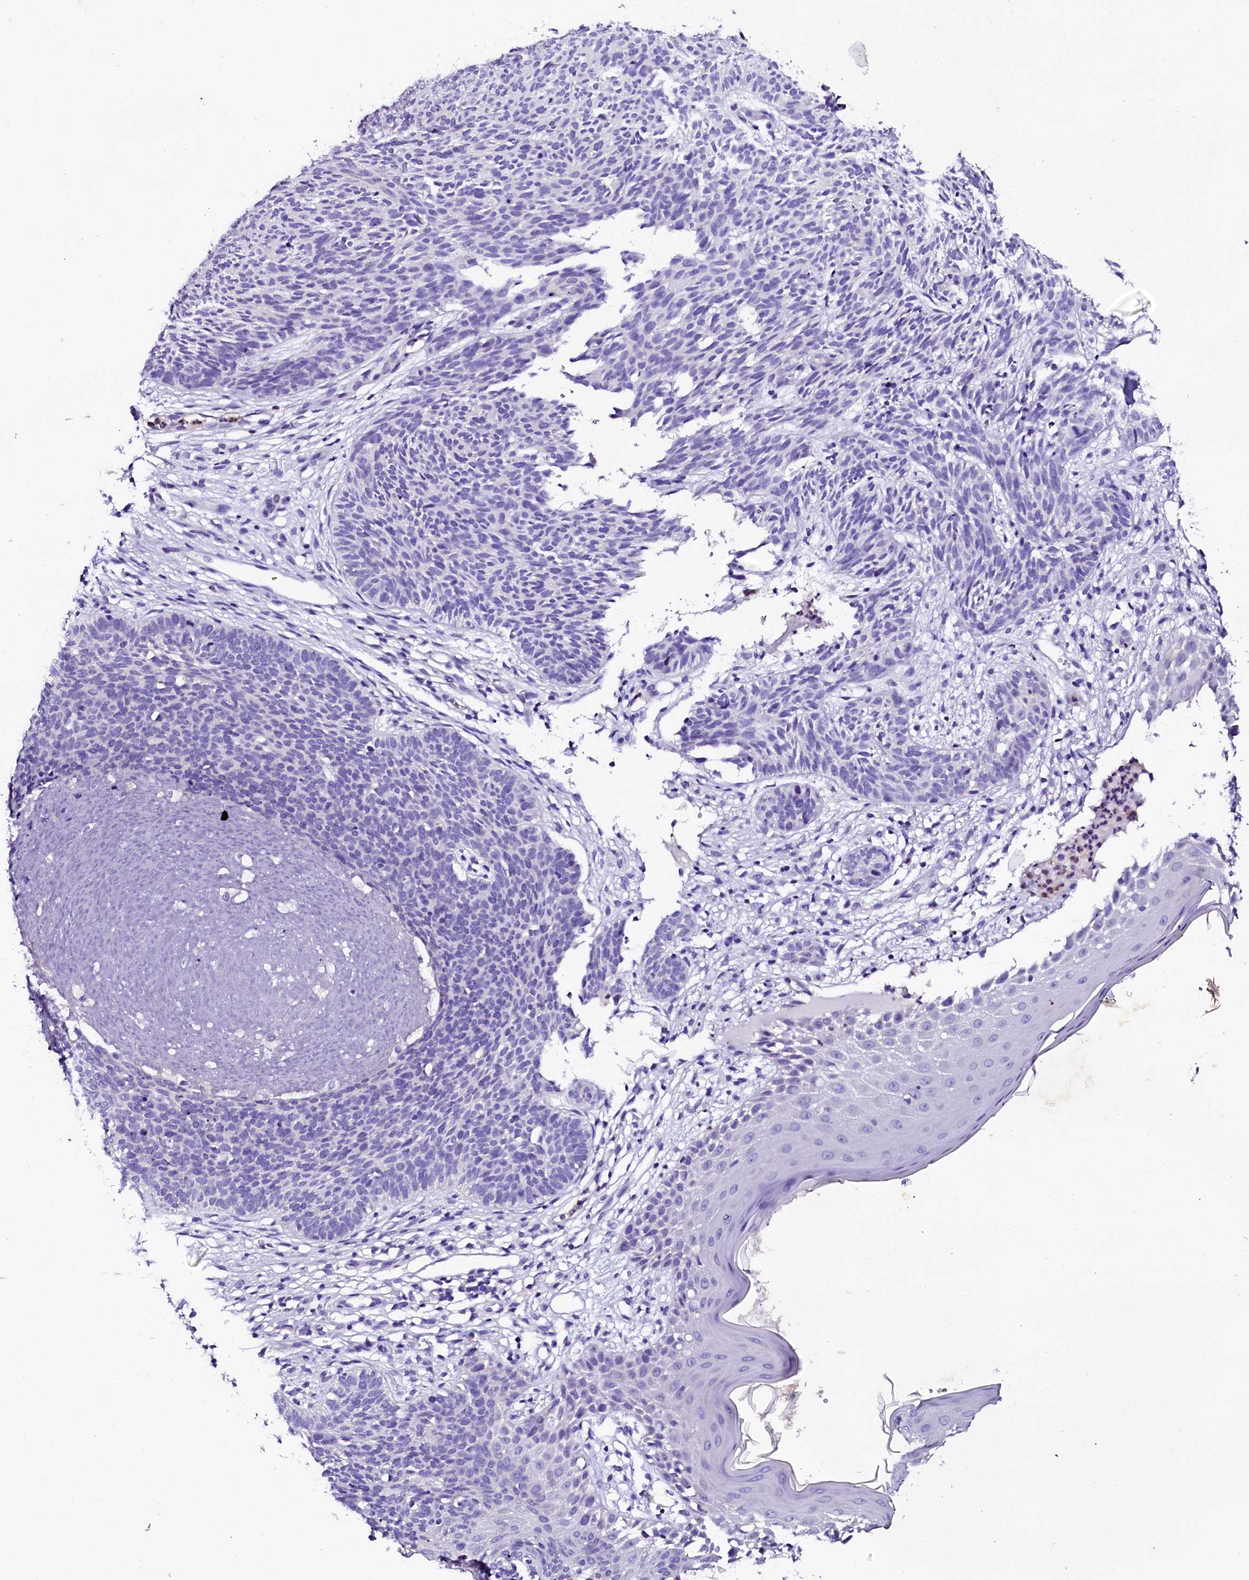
{"staining": {"intensity": "negative", "quantity": "none", "location": "none"}, "tissue": "skin cancer", "cell_type": "Tumor cells", "image_type": "cancer", "snomed": [{"axis": "morphology", "description": "Basal cell carcinoma"}, {"axis": "topography", "description": "Skin"}], "caption": "DAB (3,3'-diaminobenzidine) immunohistochemical staining of skin cancer (basal cell carcinoma) exhibits no significant positivity in tumor cells.", "gene": "NAA16", "patient": {"sex": "female", "age": 66}}